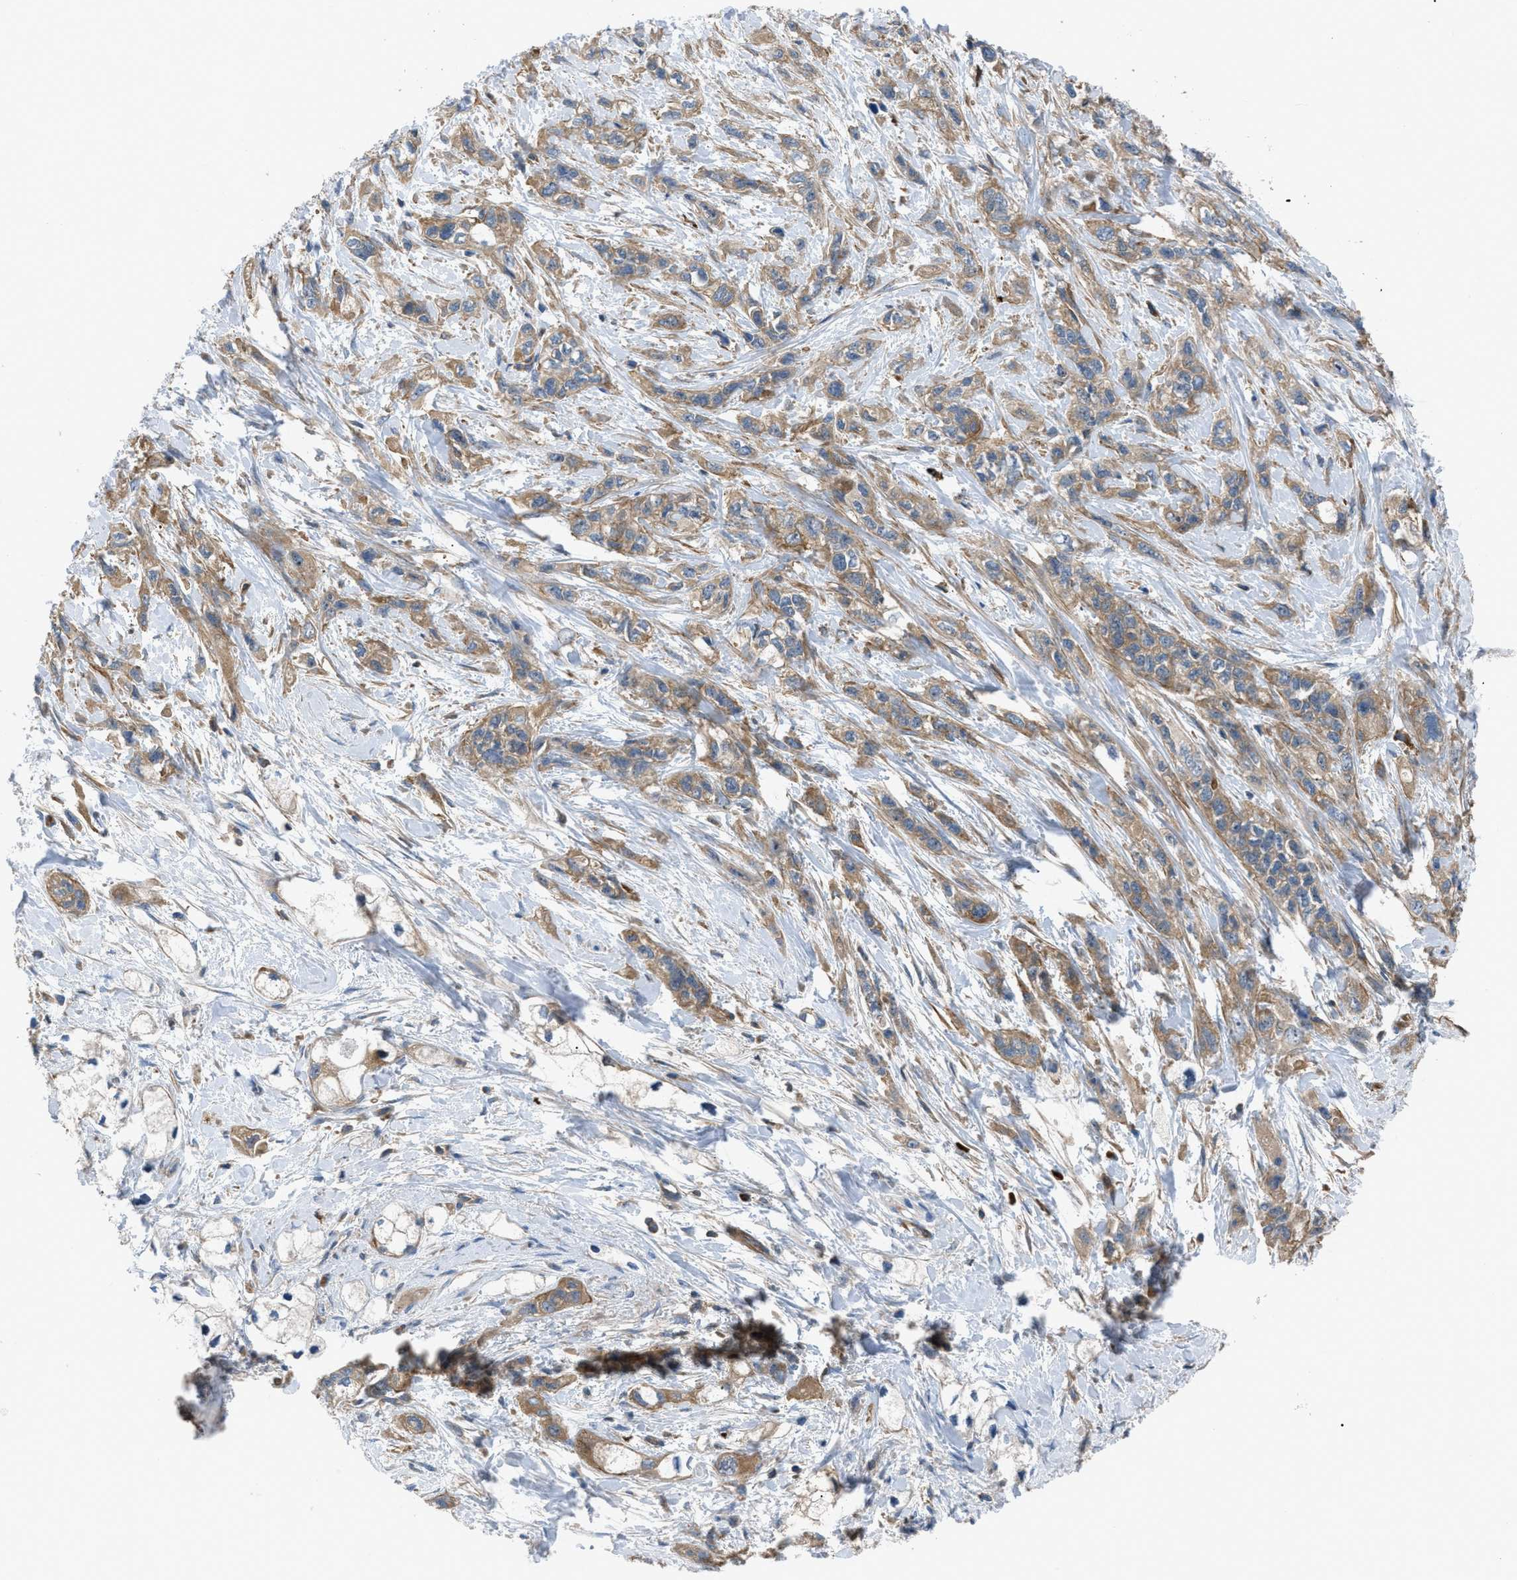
{"staining": {"intensity": "moderate", "quantity": ">75%", "location": "cytoplasmic/membranous"}, "tissue": "pancreatic cancer", "cell_type": "Tumor cells", "image_type": "cancer", "snomed": [{"axis": "morphology", "description": "Adenocarcinoma, NOS"}, {"axis": "topography", "description": "Pancreas"}], "caption": "IHC of human pancreatic adenocarcinoma demonstrates medium levels of moderate cytoplasmic/membranous expression in about >75% of tumor cells.", "gene": "ATP2A3", "patient": {"sex": "male", "age": 74}}